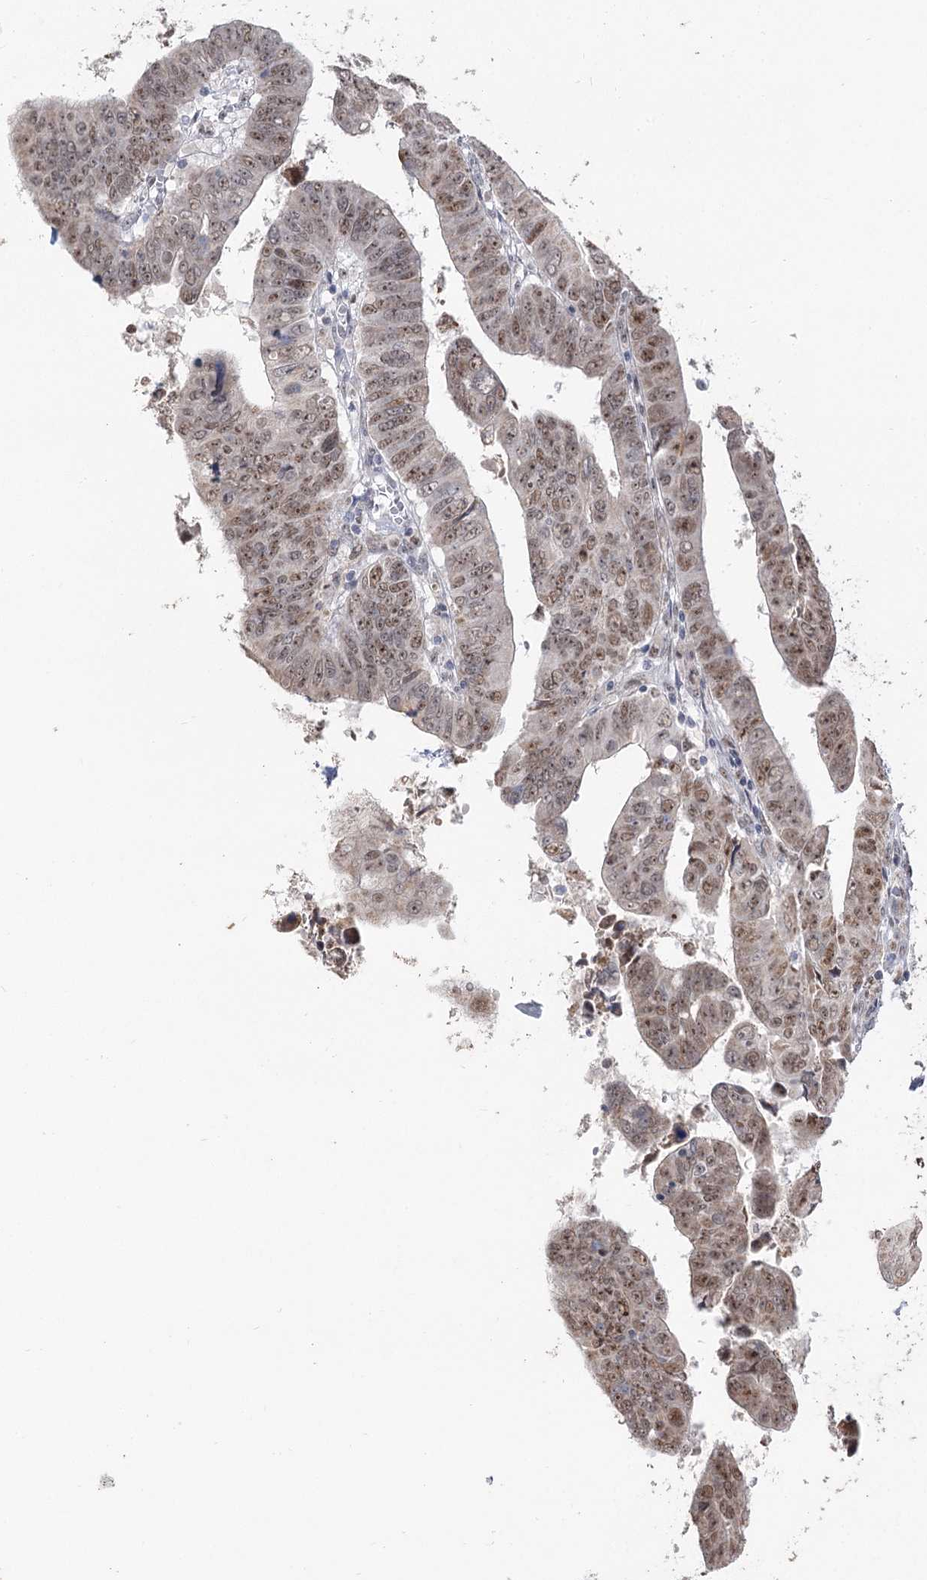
{"staining": {"intensity": "moderate", "quantity": ">75%", "location": "nuclear"}, "tissue": "colorectal cancer", "cell_type": "Tumor cells", "image_type": "cancer", "snomed": [{"axis": "morphology", "description": "Normal tissue, NOS"}, {"axis": "morphology", "description": "Adenocarcinoma, NOS"}, {"axis": "topography", "description": "Rectum"}], "caption": "Brown immunohistochemical staining in colorectal cancer shows moderate nuclear staining in about >75% of tumor cells.", "gene": "RUFY4", "patient": {"sex": "female", "age": 65}}